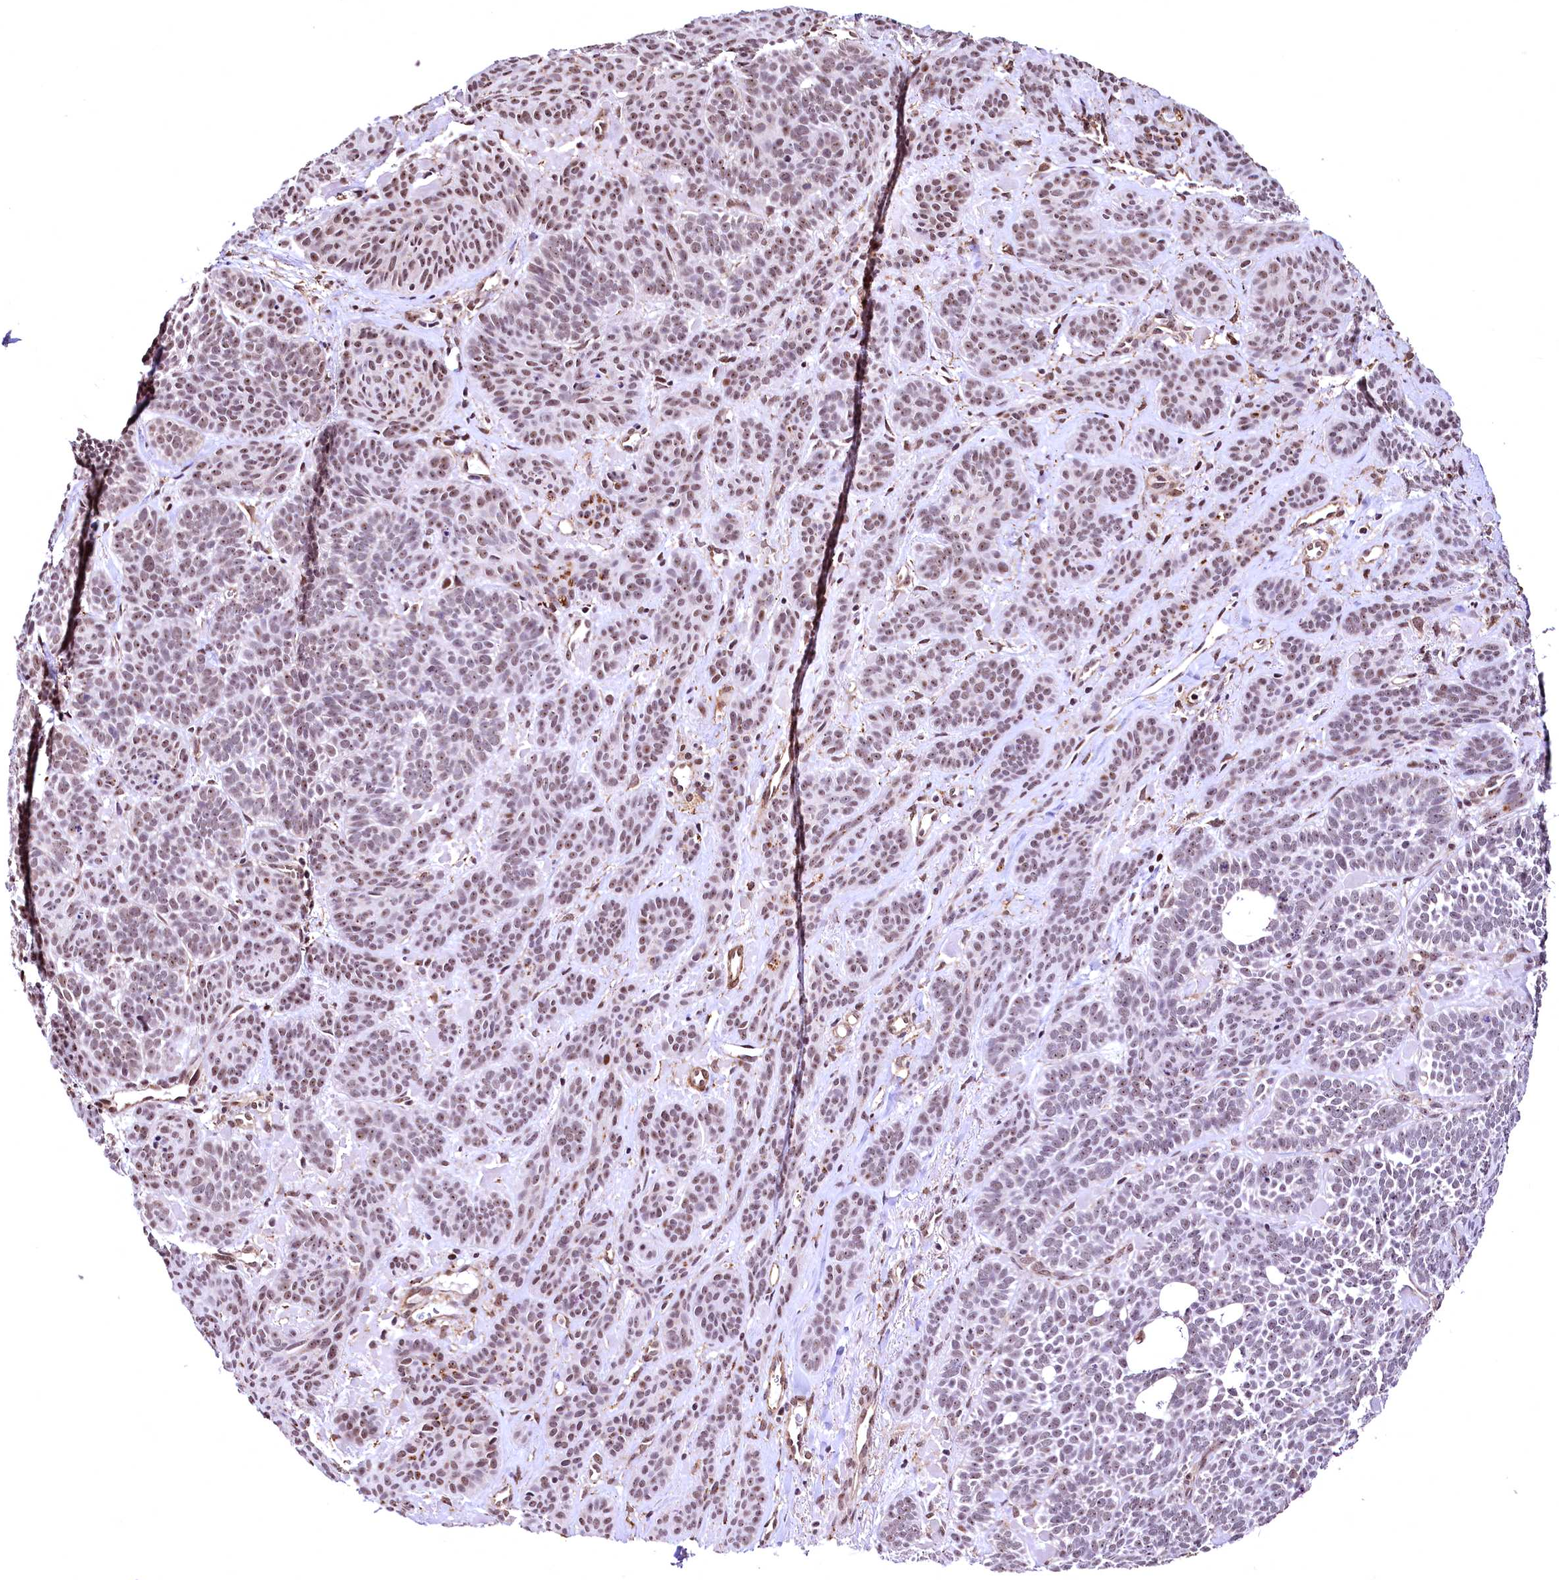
{"staining": {"intensity": "moderate", "quantity": "25%-75%", "location": "nuclear"}, "tissue": "skin cancer", "cell_type": "Tumor cells", "image_type": "cancer", "snomed": [{"axis": "morphology", "description": "Basal cell carcinoma"}, {"axis": "topography", "description": "Skin"}], "caption": "A high-resolution photomicrograph shows immunohistochemistry (IHC) staining of skin cancer, which reveals moderate nuclear expression in approximately 25%-75% of tumor cells.", "gene": "PDS5B", "patient": {"sex": "male", "age": 85}}